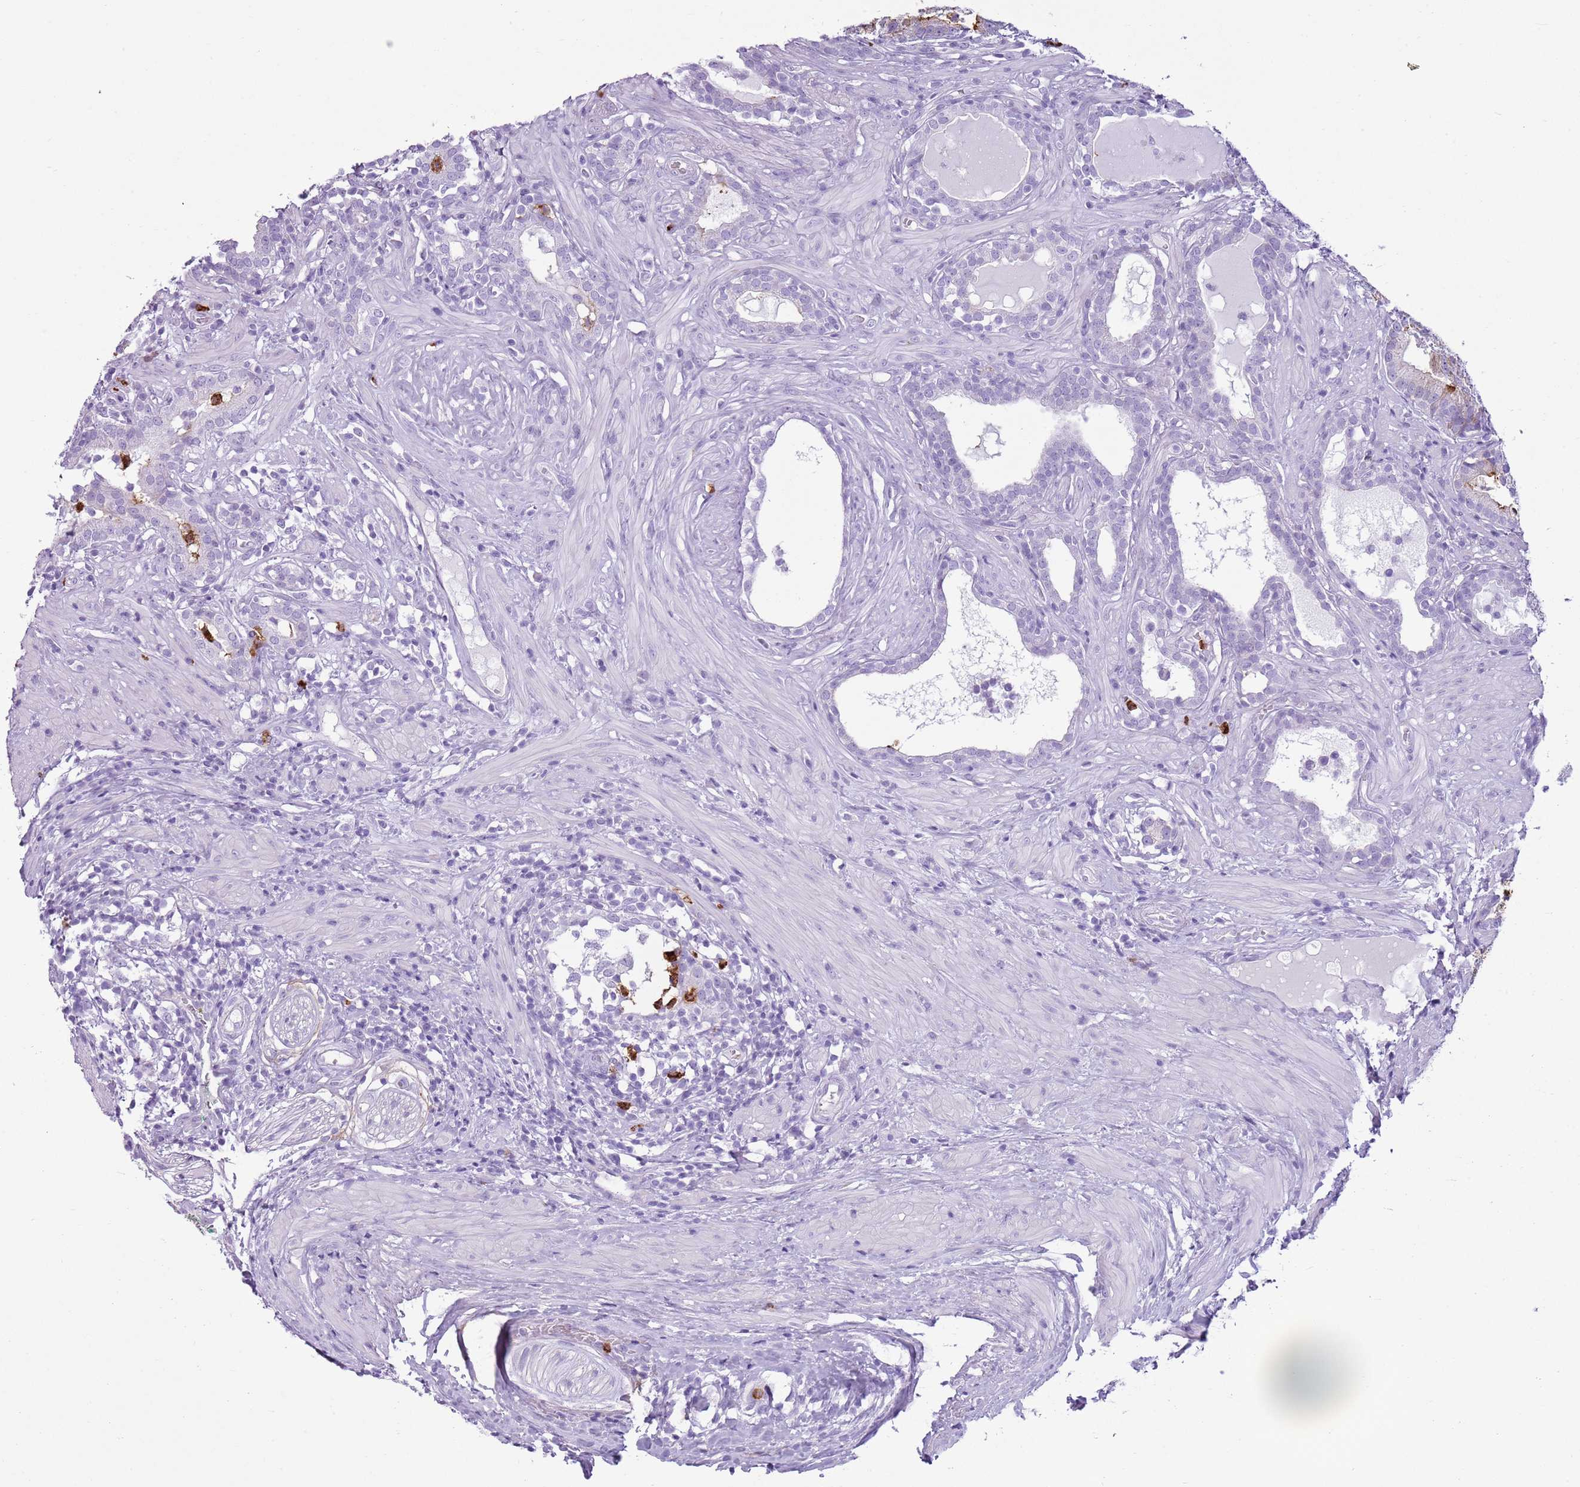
{"staining": {"intensity": "strong", "quantity": "25%-75%", "location": "cytoplasmic/membranous"}, "tissue": "prostate cancer", "cell_type": "Tumor cells", "image_type": "cancer", "snomed": [{"axis": "morphology", "description": "Adenocarcinoma, High grade"}, {"axis": "topography", "description": "Prostate"}], "caption": "Immunohistochemical staining of human prostate cancer (adenocarcinoma (high-grade)) reveals strong cytoplasmic/membranous protein positivity in about 25%-75% of tumor cells. (brown staining indicates protein expression, while blue staining denotes nuclei).", "gene": "CD177", "patient": {"sex": "male", "age": 67}}